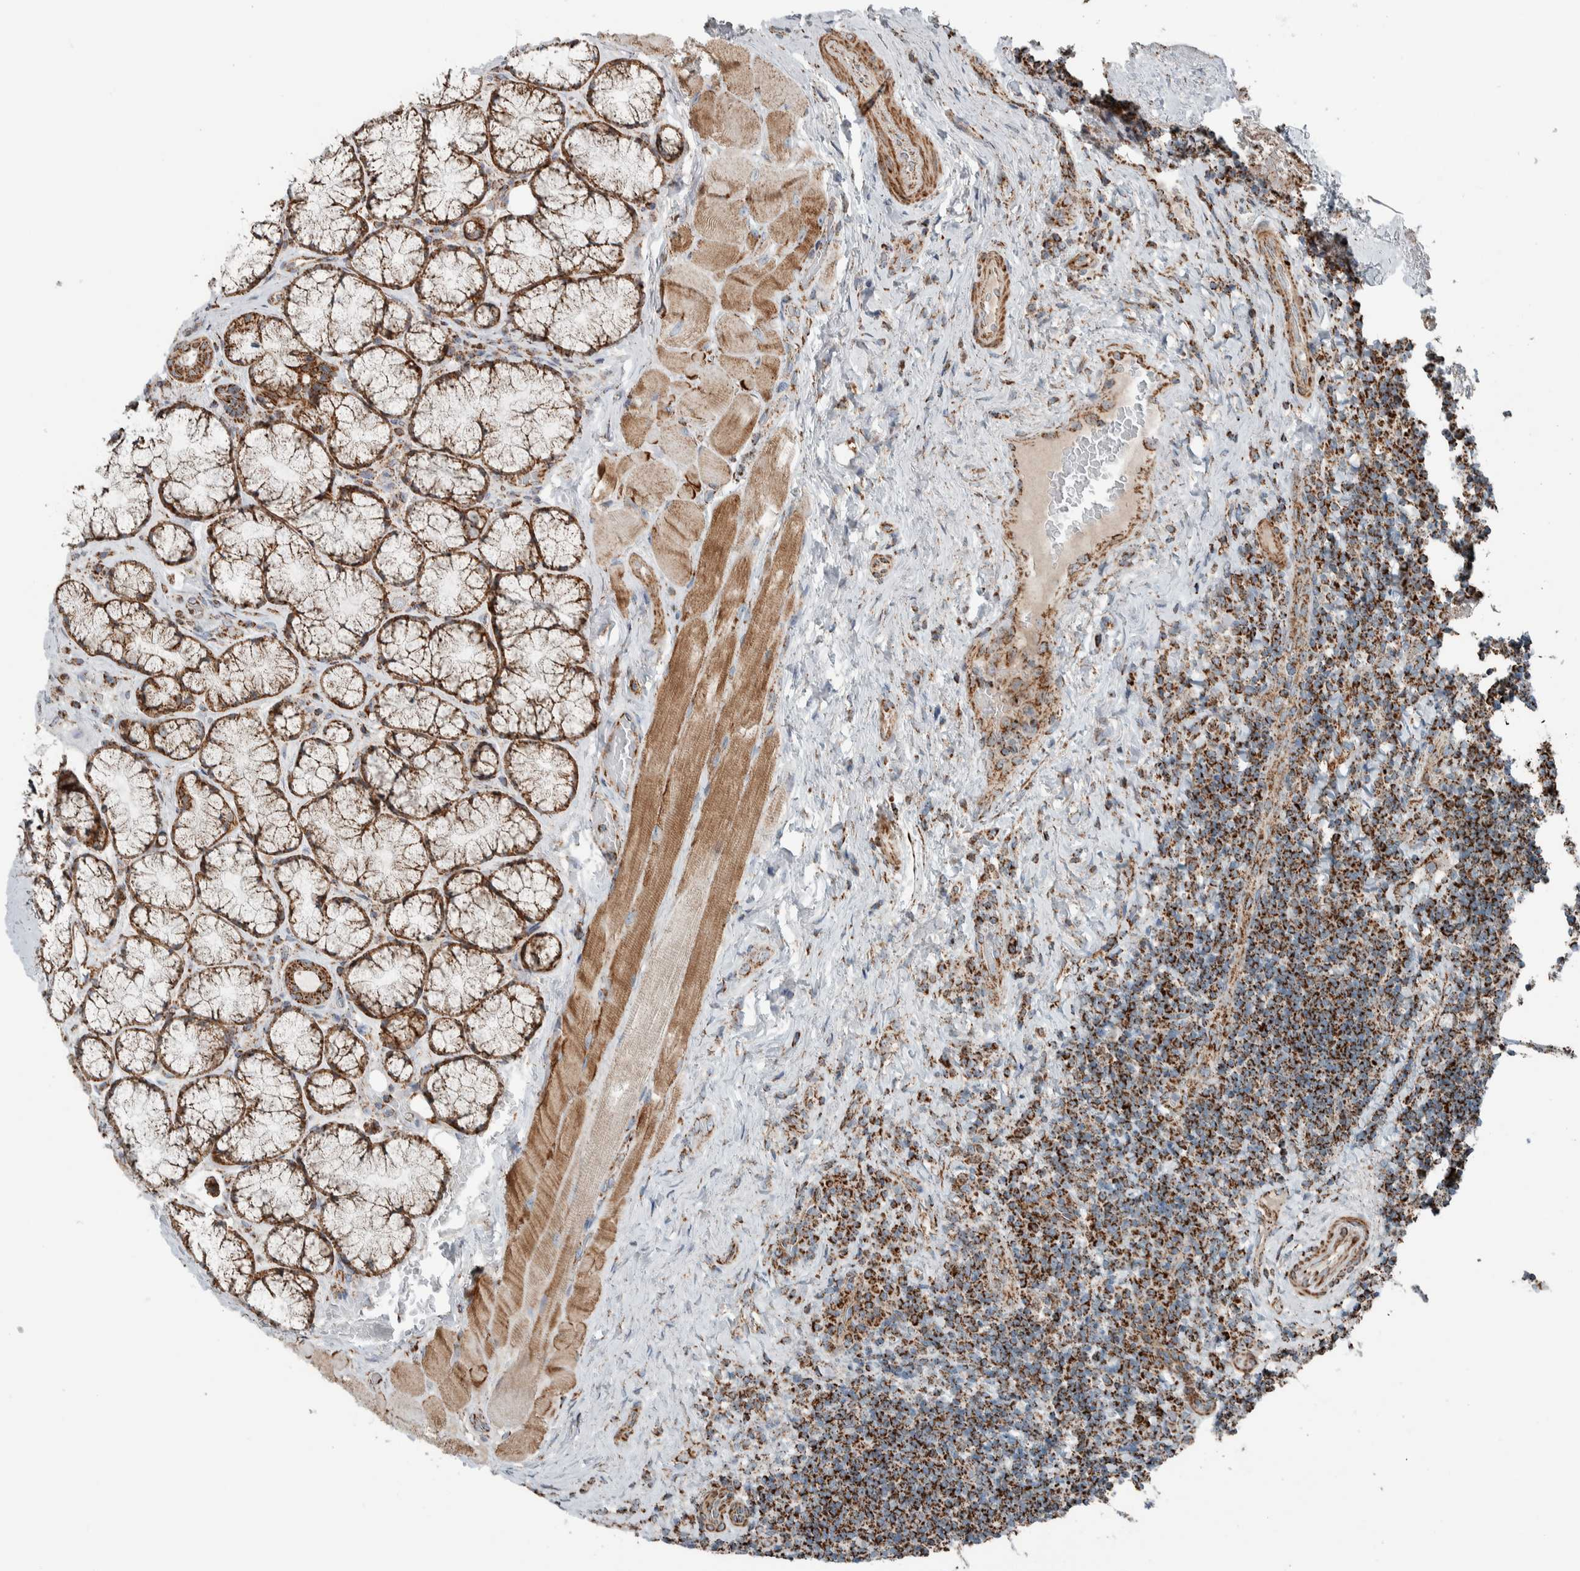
{"staining": {"intensity": "moderate", "quantity": ">75%", "location": "cytoplasmic/membranous"}, "tissue": "lymphoma", "cell_type": "Tumor cells", "image_type": "cancer", "snomed": [{"axis": "morphology", "description": "Malignant lymphoma, non-Hodgkin's type, High grade"}, {"axis": "topography", "description": "Tonsil"}], "caption": "An image showing moderate cytoplasmic/membranous positivity in about >75% of tumor cells in lymphoma, as visualized by brown immunohistochemical staining.", "gene": "CNTROB", "patient": {"sex": "female", "age": 36}}